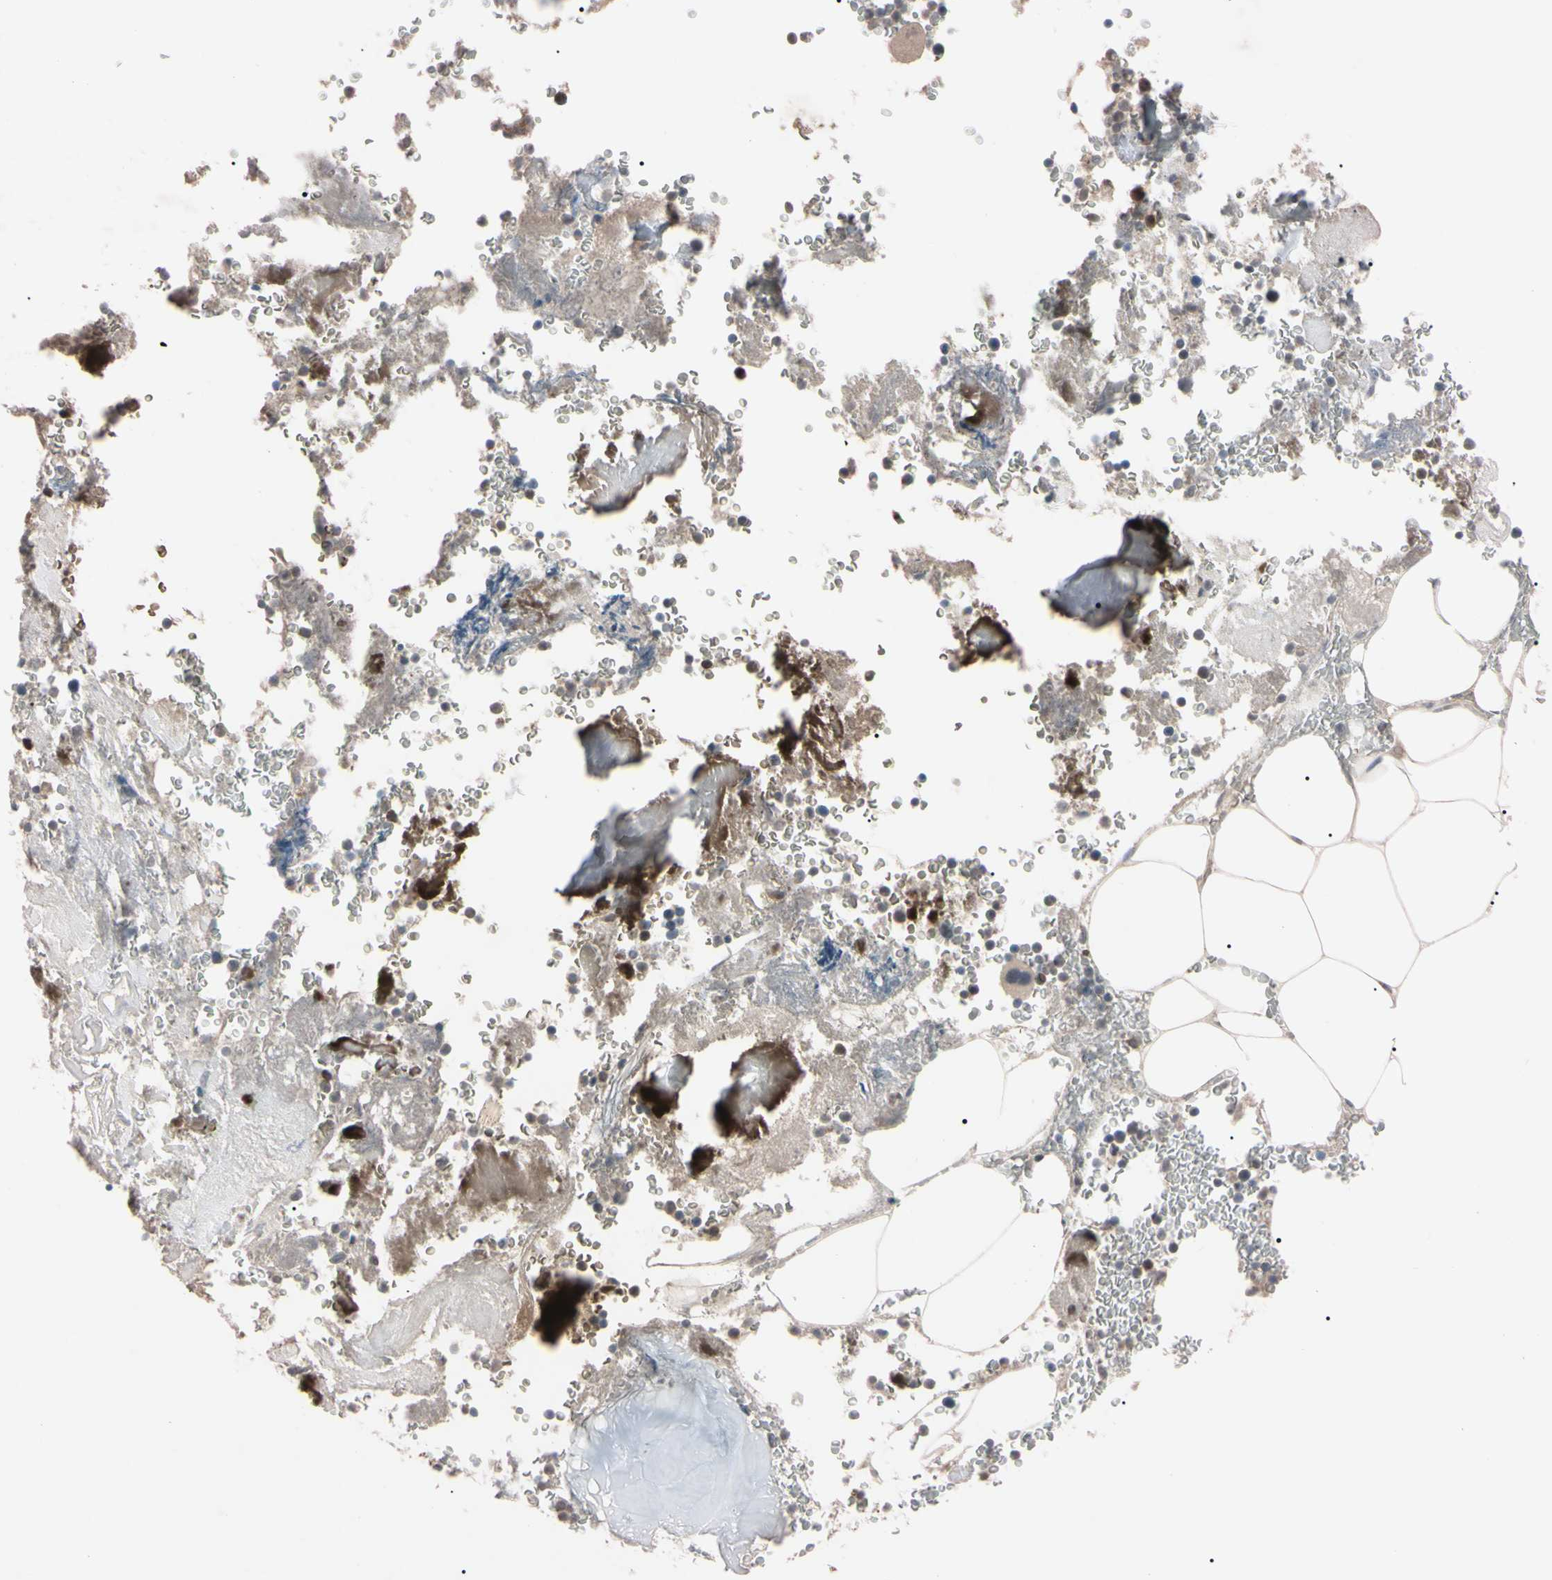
{"staining": {"intensity": "moderate", "quantity": "<25%", "location": "cytoplasmic/membranous"}, "tissue": "bone marrow", "cell_type": "Hematopoietic cells", "image_type": "normal", "snomed": [{"axis": "morphology", "description": "Normal tissue, NOS"}, {"axis": "topography", "description": "Bone marrow"}], "caption": "Immunohistochemistry (IHC) of benign bone marrow shows low levels of moderate cytoplasmic/membranous expression in approximately <25% of hematopoietic cells. The staining was performed using DAB to visualize the protein expression in brown, while the nuclei were stained in blue with hematoxylin (Magnification: 20x).", "gene": "TNFRSF1A", "patient": {"sex": "male"}}